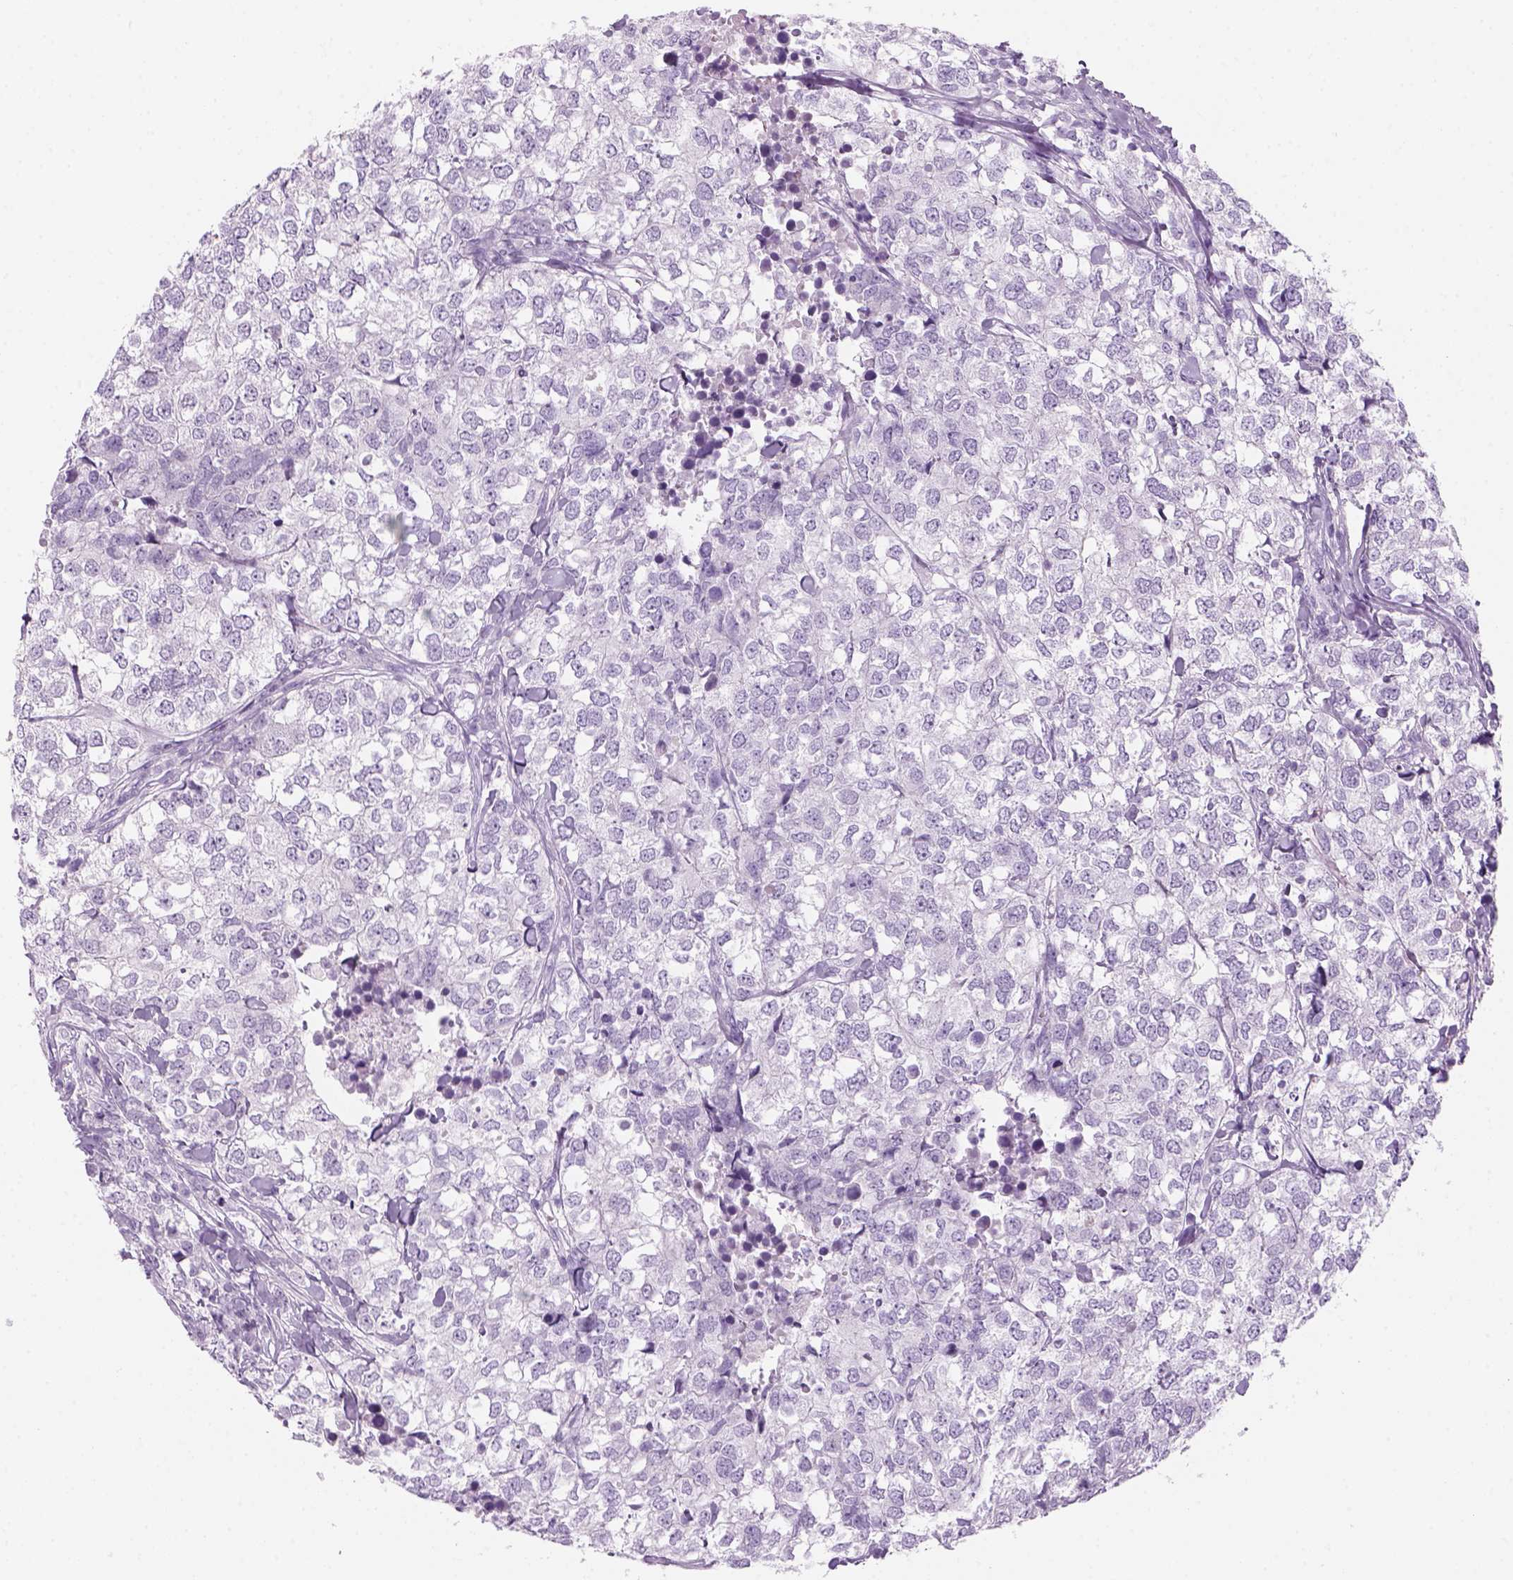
{"staining": {"intensity": "negative", "quantity": "none", "location": "none"}, "tissue": "breast cancer", "cell_type": "Tumor cells", "image_type": "cancer", "snomed": [{"axis": "morphology", "description": "Duct carcinoma"}, {"axis": "topography", "description": "Breast"}], "caption": "IHC photomicrograph of breast cancer stained for a protein (brown), which displays no positivity in tumor cells.", "gene": "KRTAP11-1", "patient": {"sex": "female", "age": 30}}